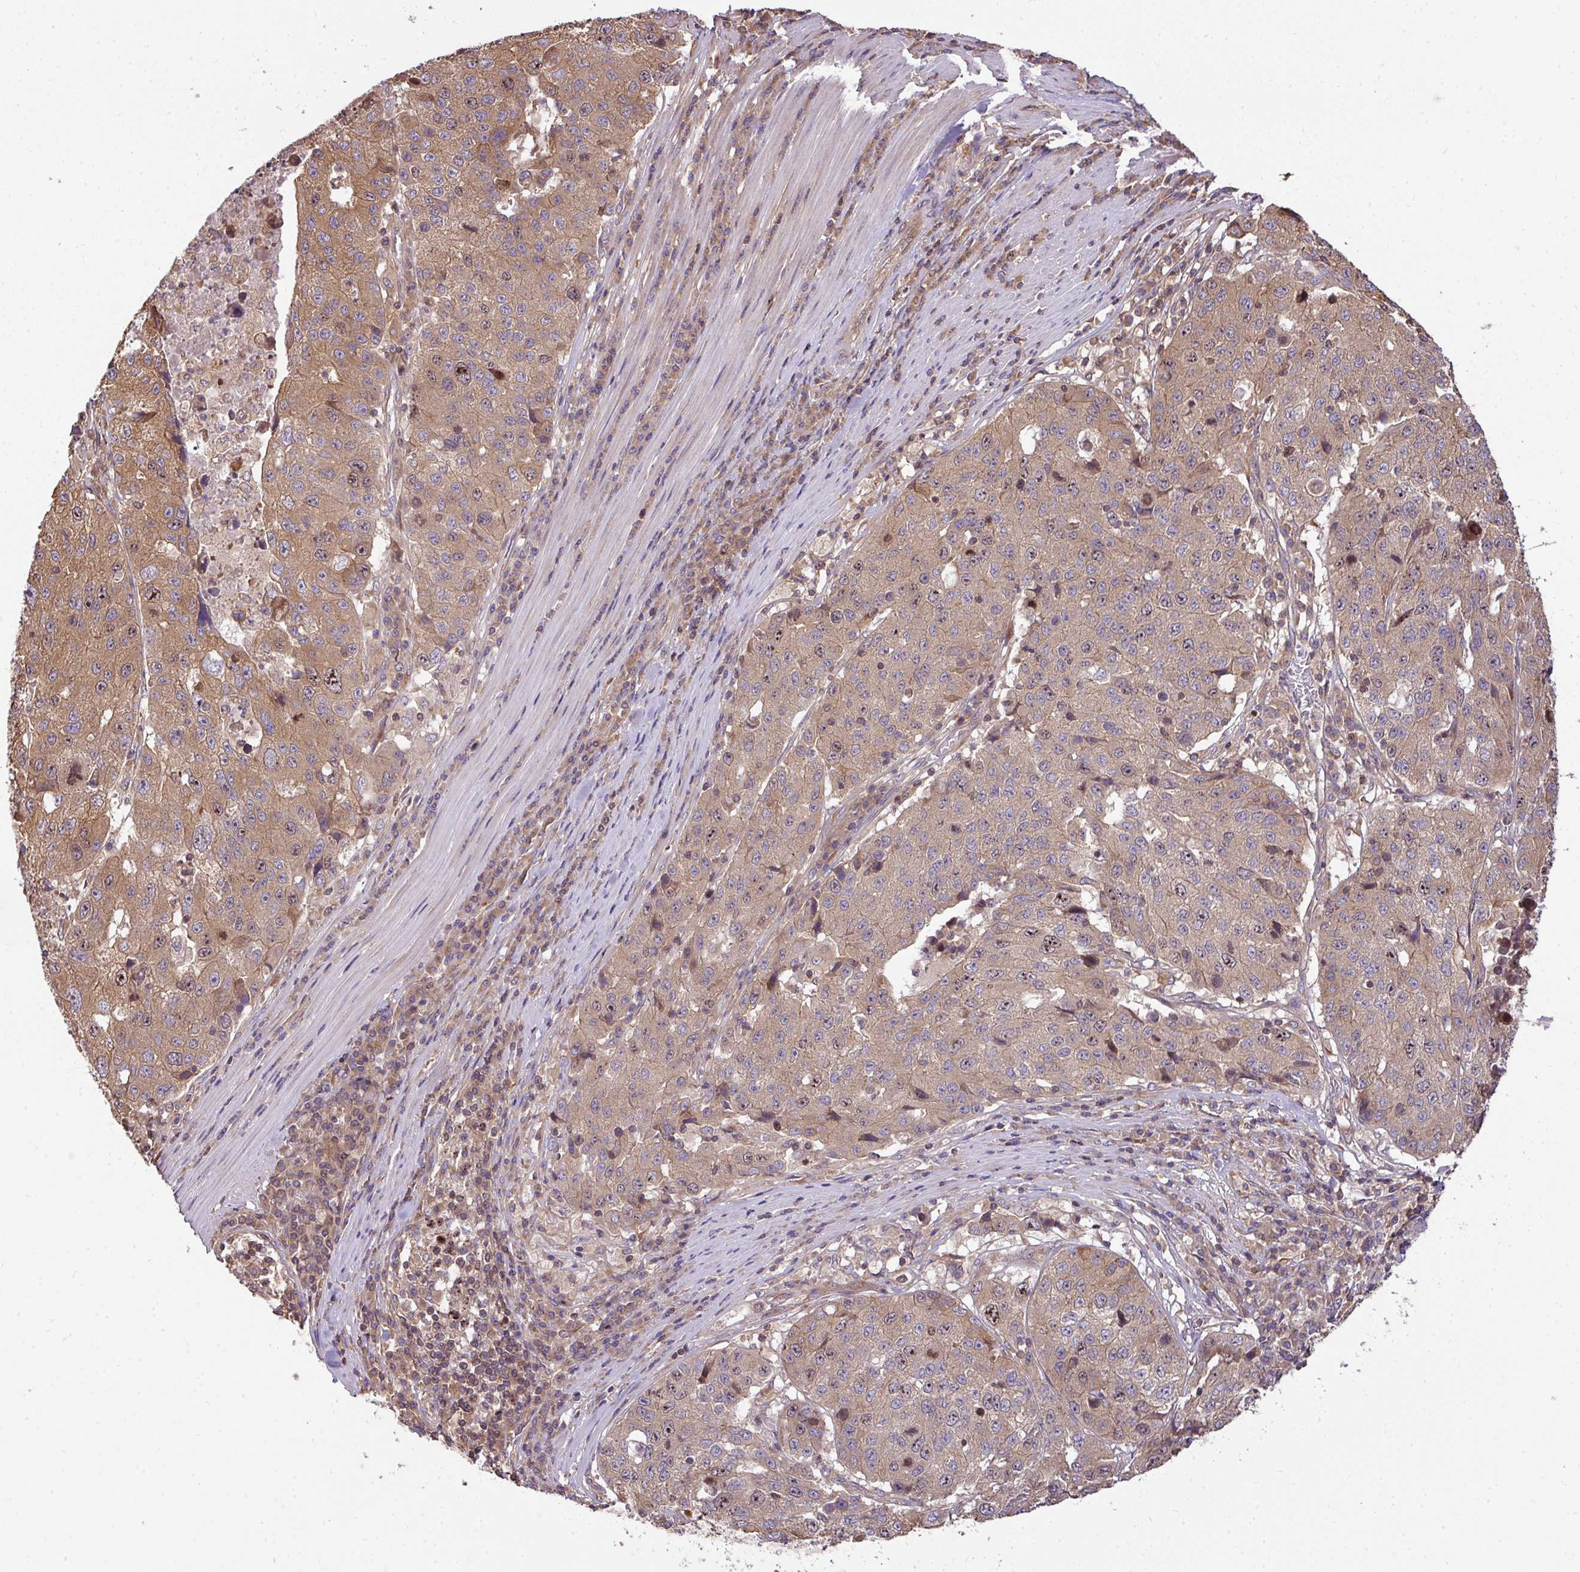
{"staining": {"intensity": "moderate", "quantity": ">75%", "location": "cytoplasmic/membranous,nuclear"}, "tissue": "stomach cancer", "cell_type": "Tumor cells", "image_type": "cancer", "snomed": [{"axis": "morphology", "description": "Adenocarcinoma, NOS"}, {"axis": "topography", "description": "Stomach"}], "caption": "Immunohistochemical staining of human stomach cancer demonstrates medium levels of moderate cytoplasmic/membranous and nuclear staining in about >75% of tumor cells.", "gene": "VENTX", "patient": {"sex": "male", "age": 71}}